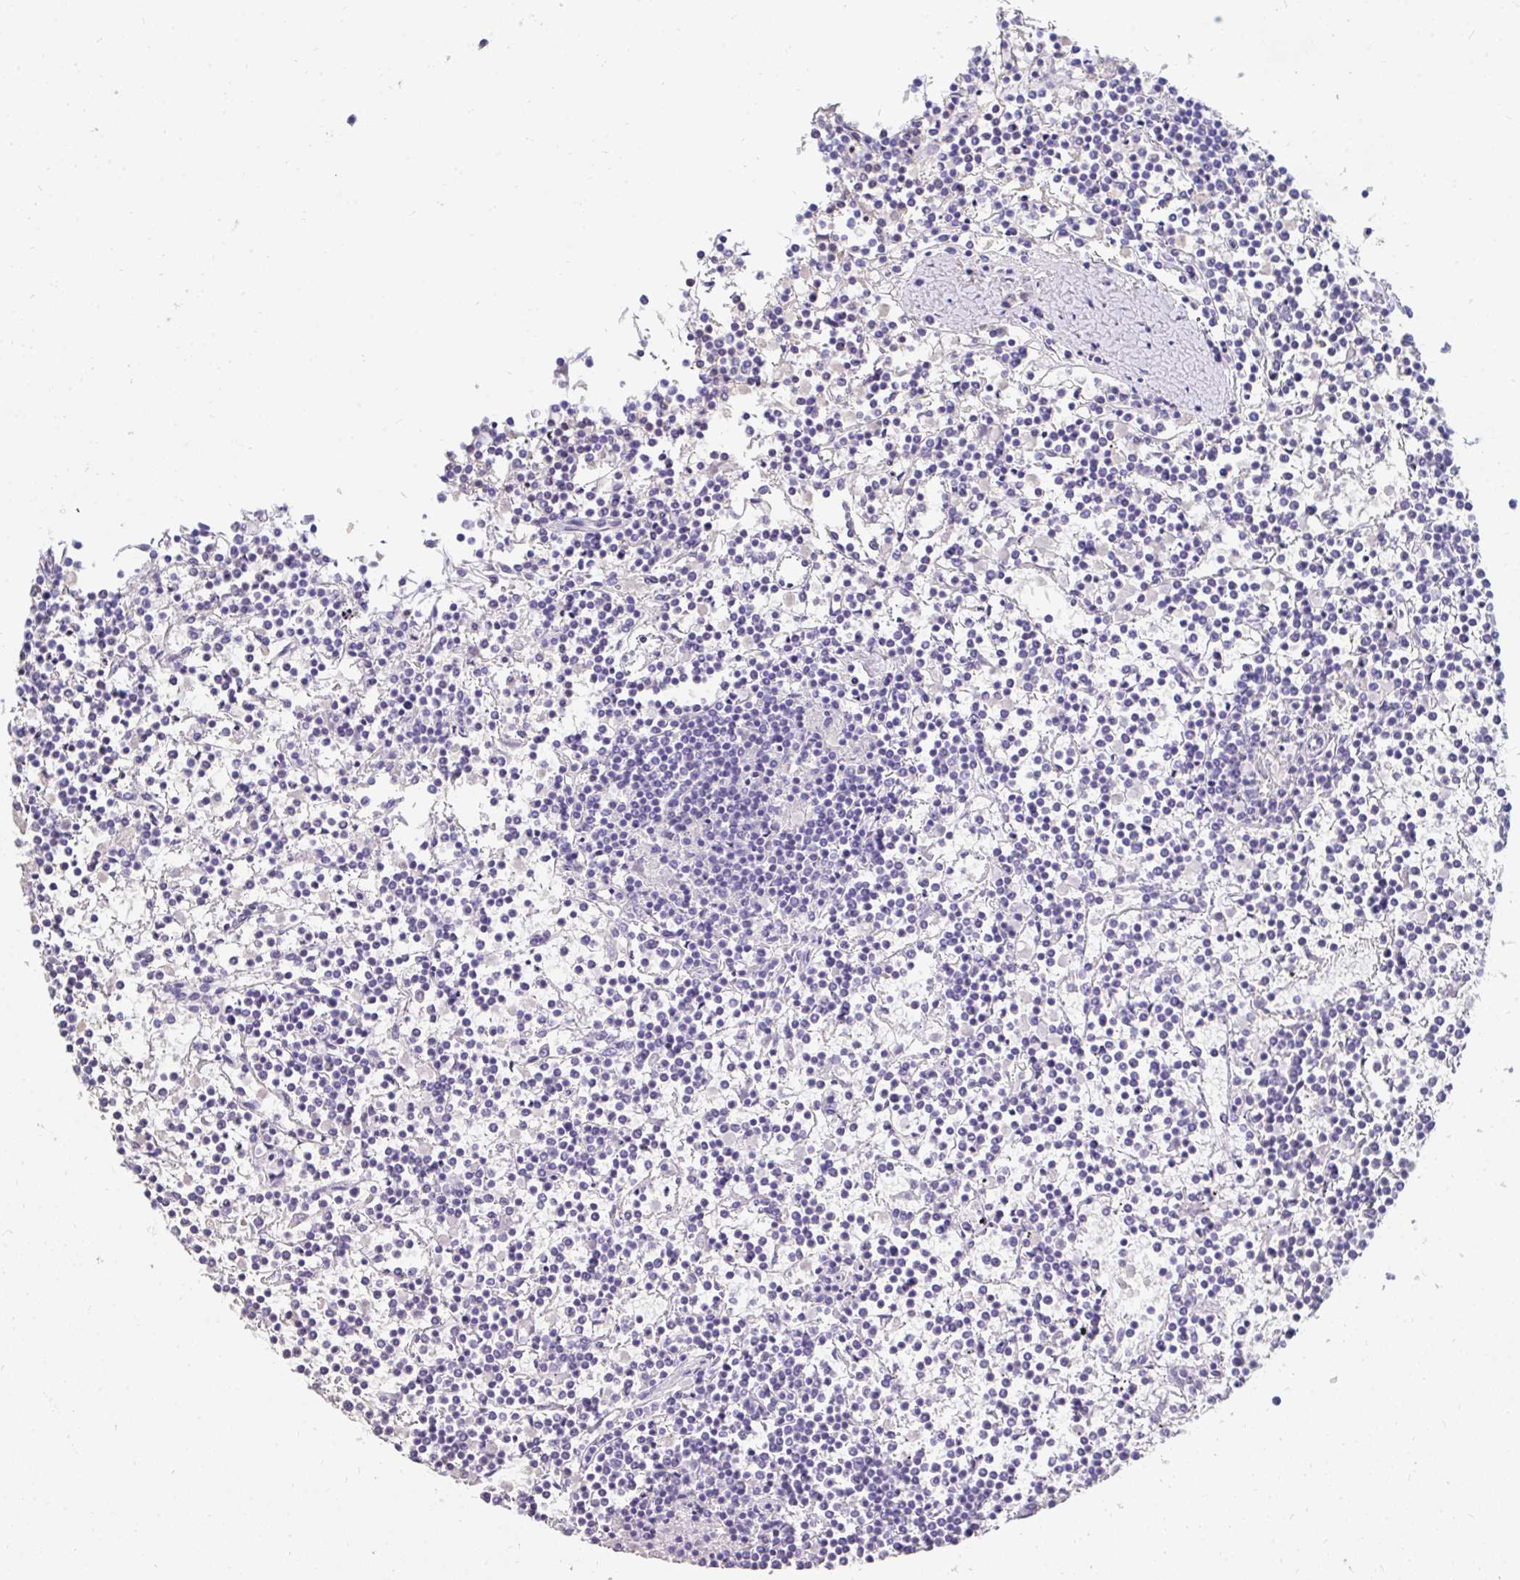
{"staining": {"intensity": "negative", "quantity": "none", "location": "none"}, "tissue": "lymphoma", "cell_type": "Tumor cells", "image_type": "cancer", "snomed": [{"axis": "morphology", "description": "Malignant lymphoma, non-Hodgkin's type, Low grade"}, {"axis": "topography", "description": "Spleen"}], "caption": "Low-grade malignant lymphoma, non-Hodgkin's type was stained to show a protein in brown. There is no significant staining in tumor cells.", "gene": "MROH2B", "patient": {"sex": "female", "age": 19}}